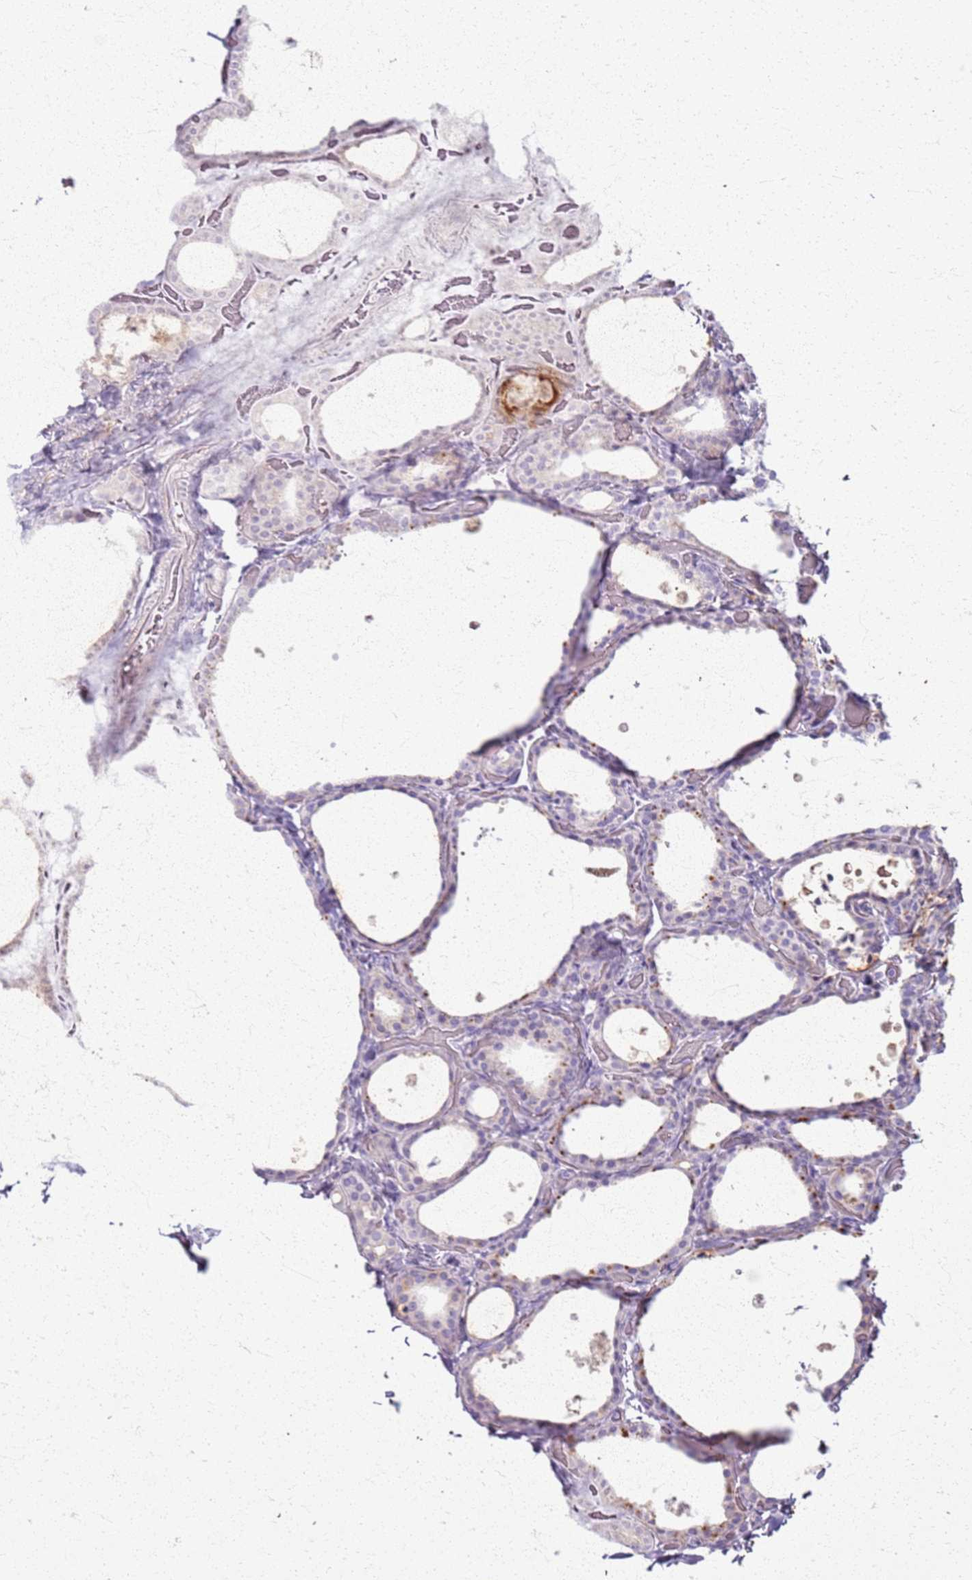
{"staining": {"intensity": "weak", "quantity": "<25%", "location": "cytoplasmic/membranous"}, "tissue": "thyroid gland", "cell_type": "Glandular cells", "image_type": "normal", "snomed": [{"axis": "morphology", "description": "Normal tissue, NOS"}, {"axis": "topography", "description": "Thyroid gland"}], "caption": "Immunohistochemistry histopathology image of unremarkable human thyroid gland stained for a protein (brown), which demonstrates no positivity in glandular cells.", "gene": "CSRP3", "patient": {"sex": "female", "age": 44}}